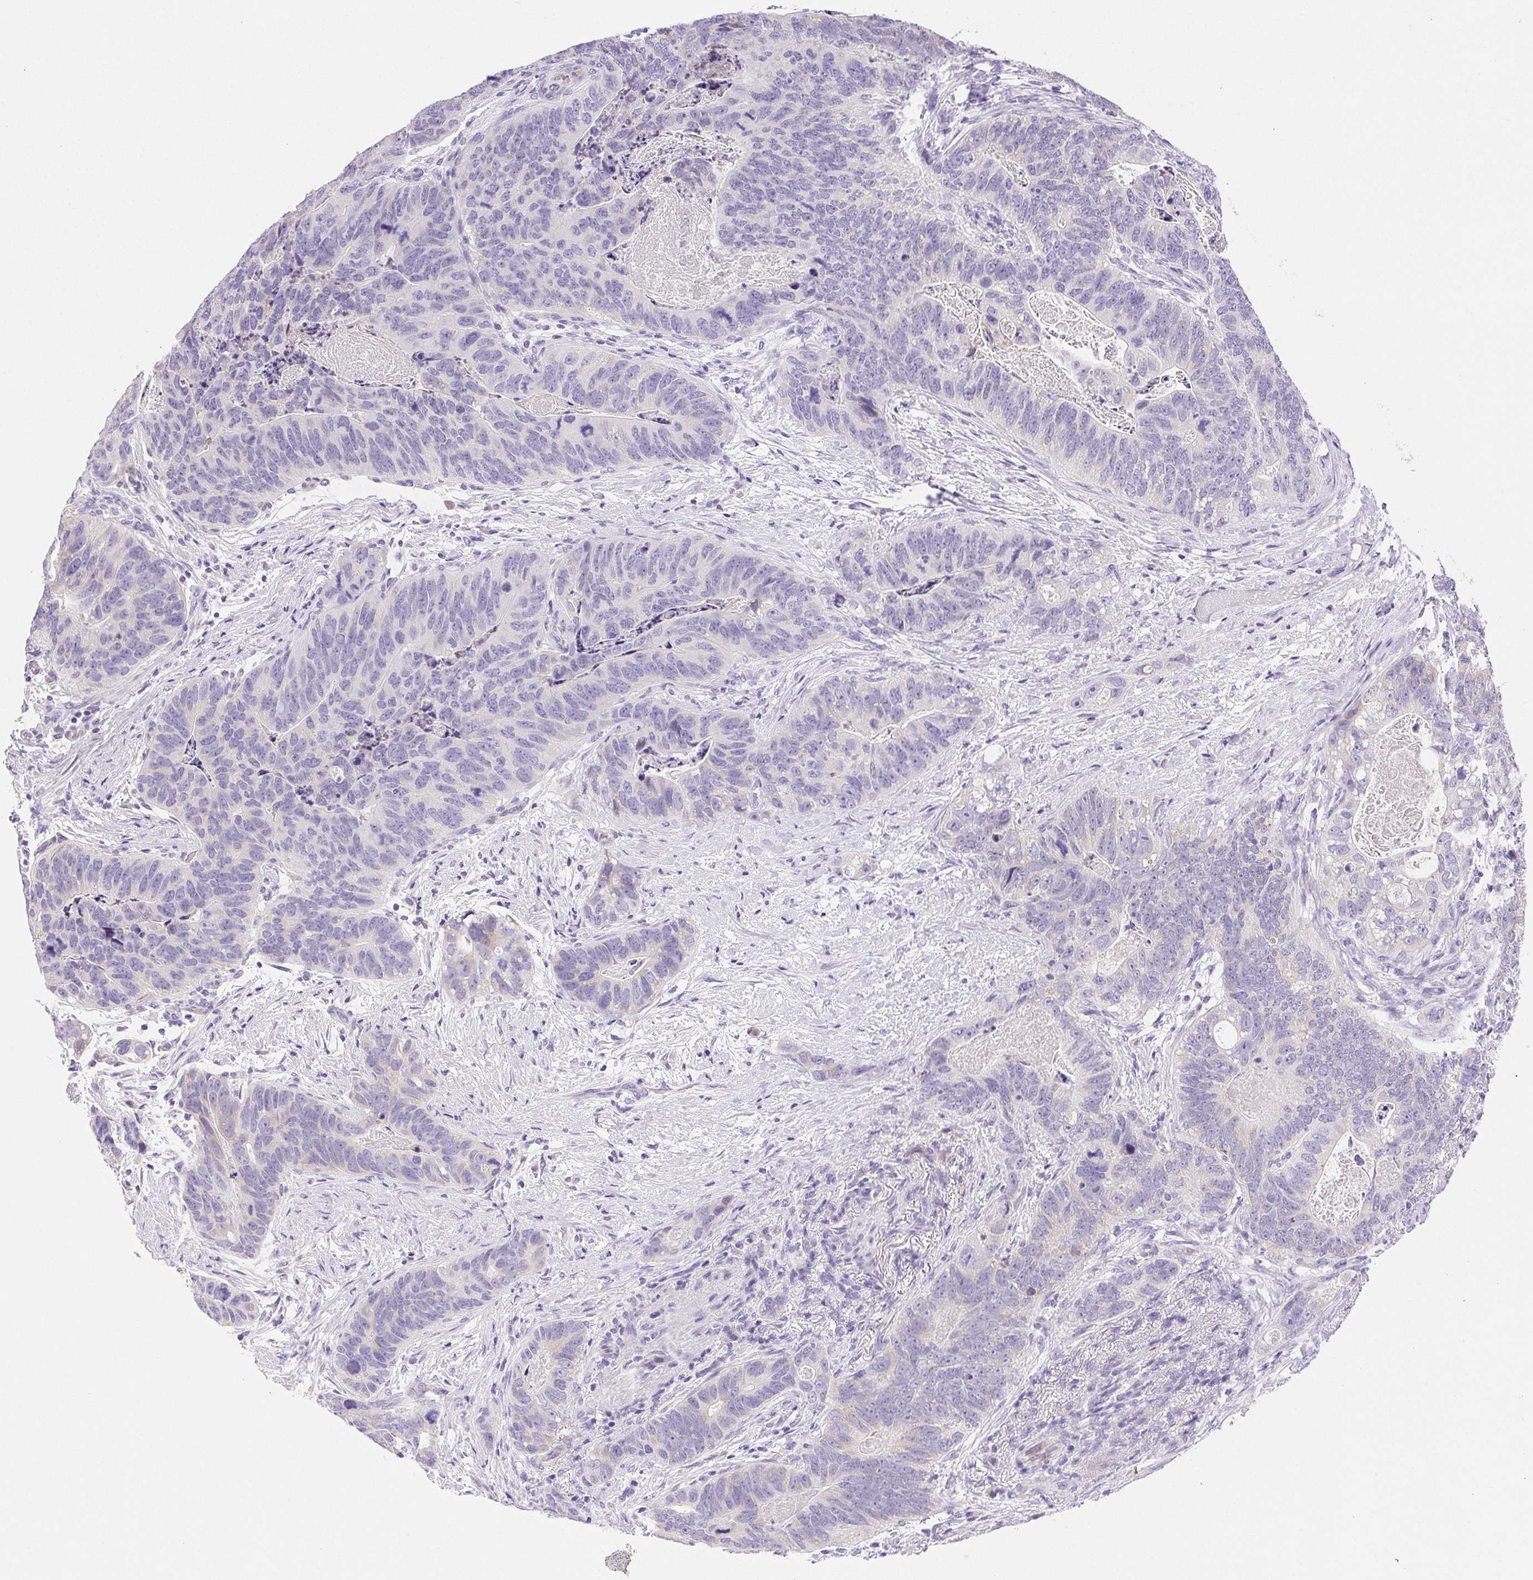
{"staining": {"intensity": "negative", "quantity": "none", "location": "none"}, "tissue": "stomach cancer", "cell_type": "Tumor cells", "image_type": "cancer", "snomed": [{"axis": "morphology", "description": "Normal tissue, NOS"}, {"axis": "morphology", "description": "Adenocarcinoma, NOS"}, {"axis": "topography", "description": "Stomach"}], "caption": "There is no significant staining in tumor cells of stomach cancer. (Brightfield microscopy of DAB immunohistochemistry at high magnification).", "gene": "ARHGAP11B", "patient": {"sex": "female", "age": 89}}